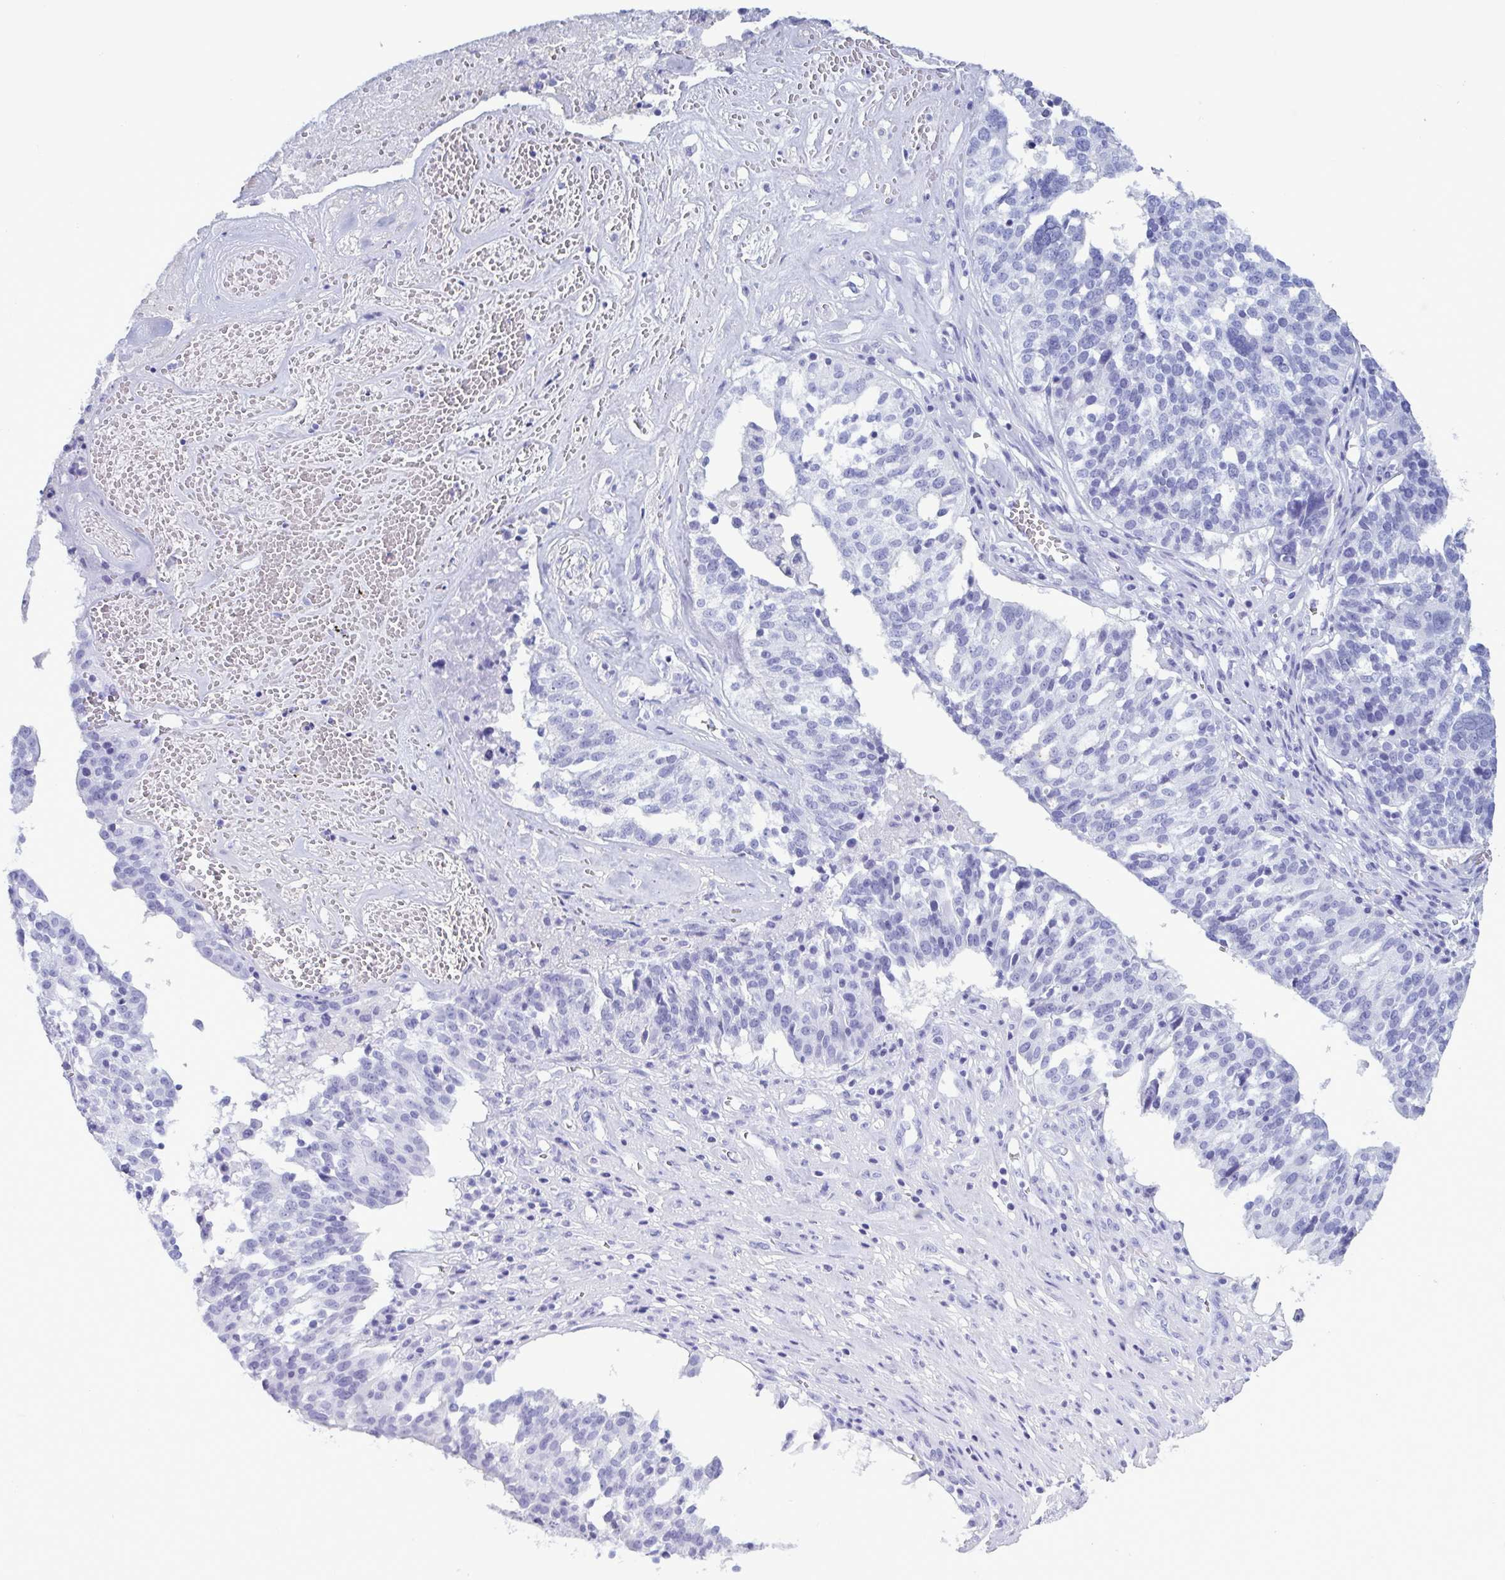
{"staining": {"intensity": "negative", "quantity": "none", "location": "none"}, "tissue": "ovarian cancer", "cell_type": "Tumor cells", "image_type": "cancer", "snomed": [{"axis": "morphology", "description": "Cystadenocarcinoma, serous, NOS"}, {"axis": "topography", "description": "Ovary"}], "caption": "Human ovarian serous cystadenocarcinoma stained for a protein using IHC exhibits no staining in tumor cells.", "gene": "LTF", "patient": {"sex": "female", "age": 59}}